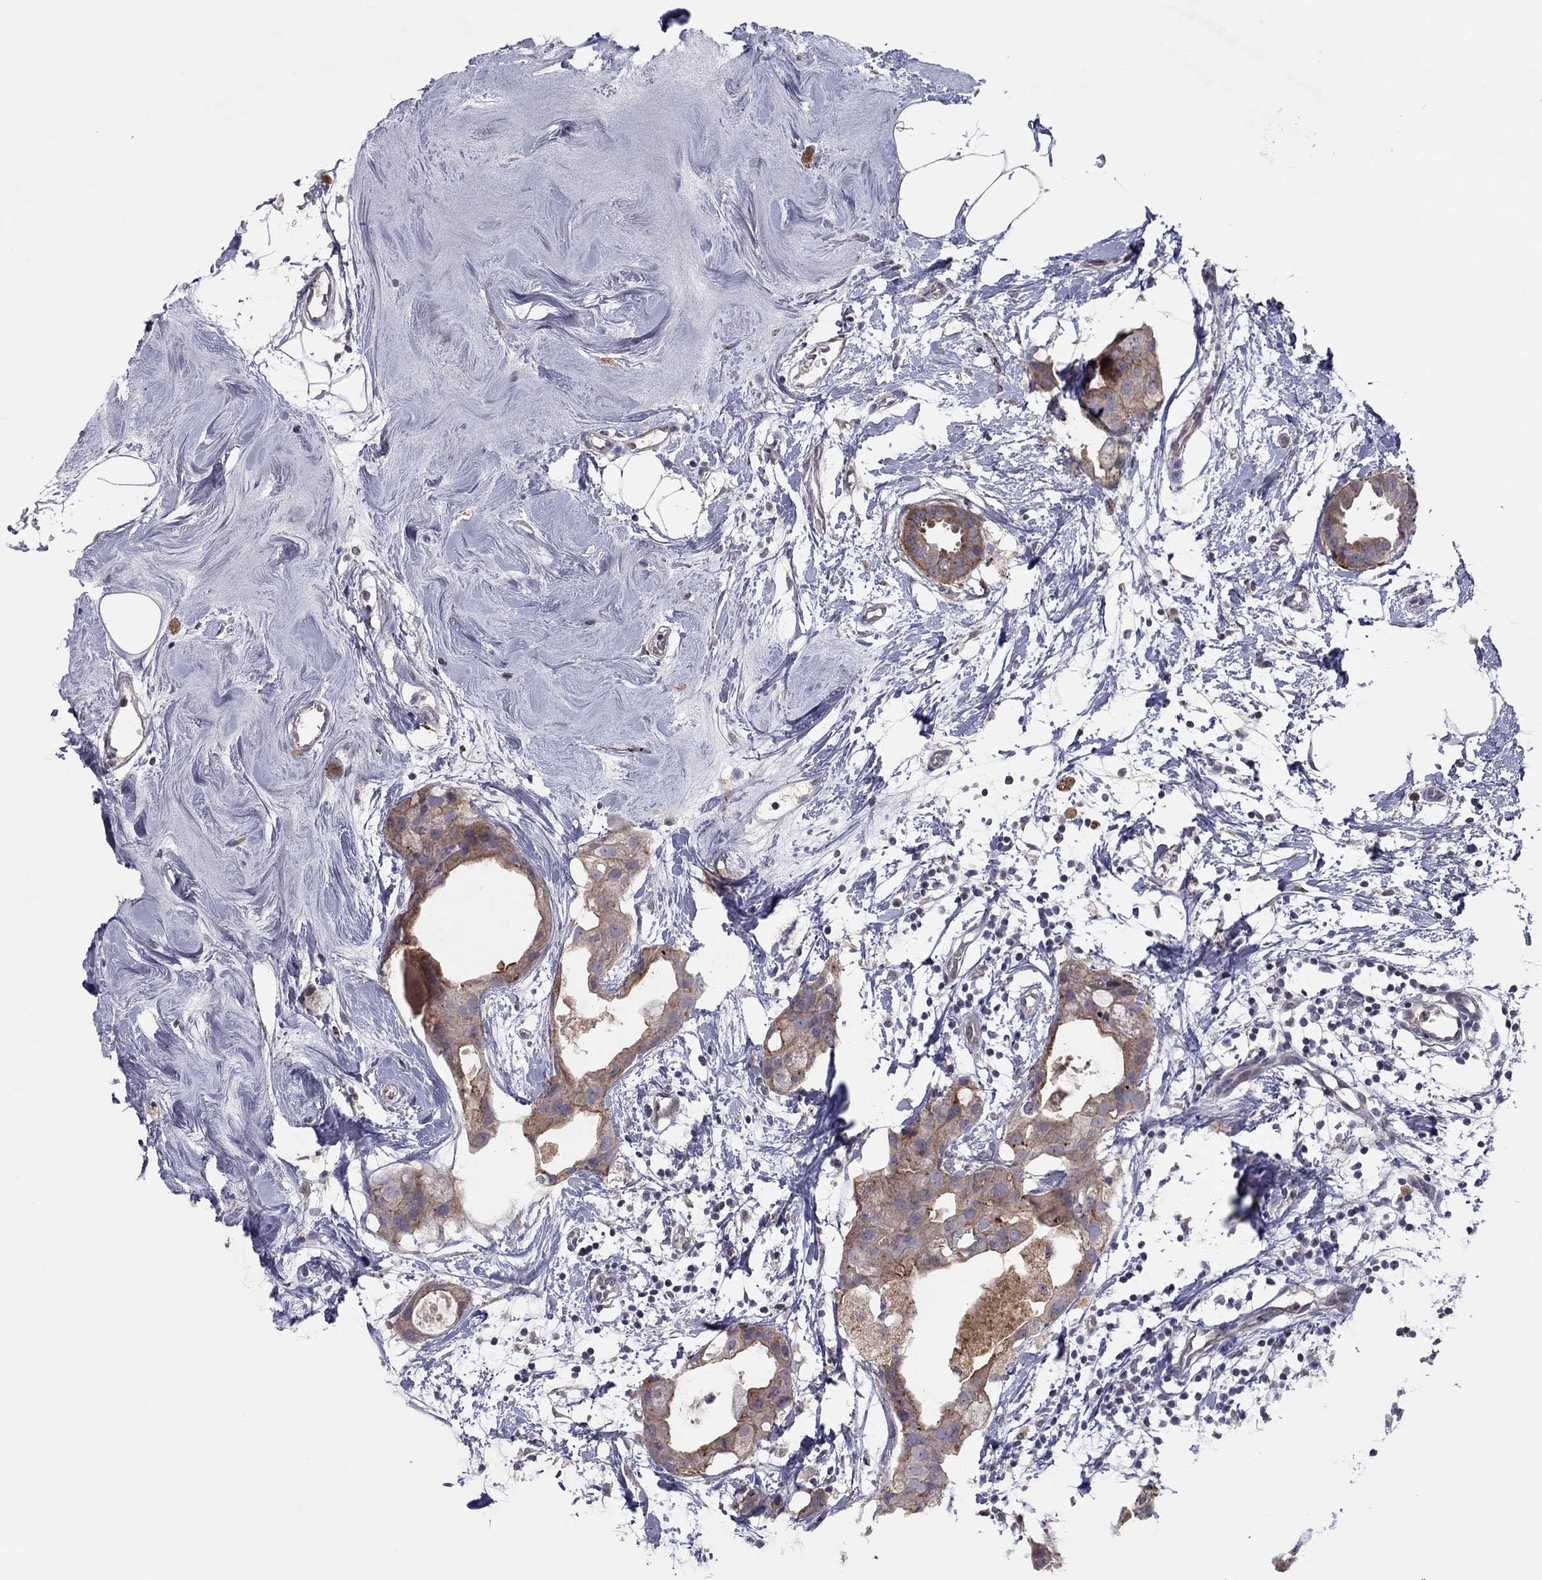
{"staining": {"intensity": "moderate", "quantity": "25%-75%", "location": "cytoplasmic/membranous"}, "tissue": "breast cancer", "cell_type": "Tumor cells", "image_type": "cancer", "snomed": [{"axis": "morphology", "description": "Normal tissue, NOS"}, {"axis": "morphology", "description": "Duct carcinoma"}, {"axis": "topography", "description": "Breast"}], "caption": "Breast cancer (intraductal carcinoma) stained with a protein marker demonstrates moderate staining in tumor cells.", "gene": "CRACDL", "patient": {"sex": "female", "age": 40}}